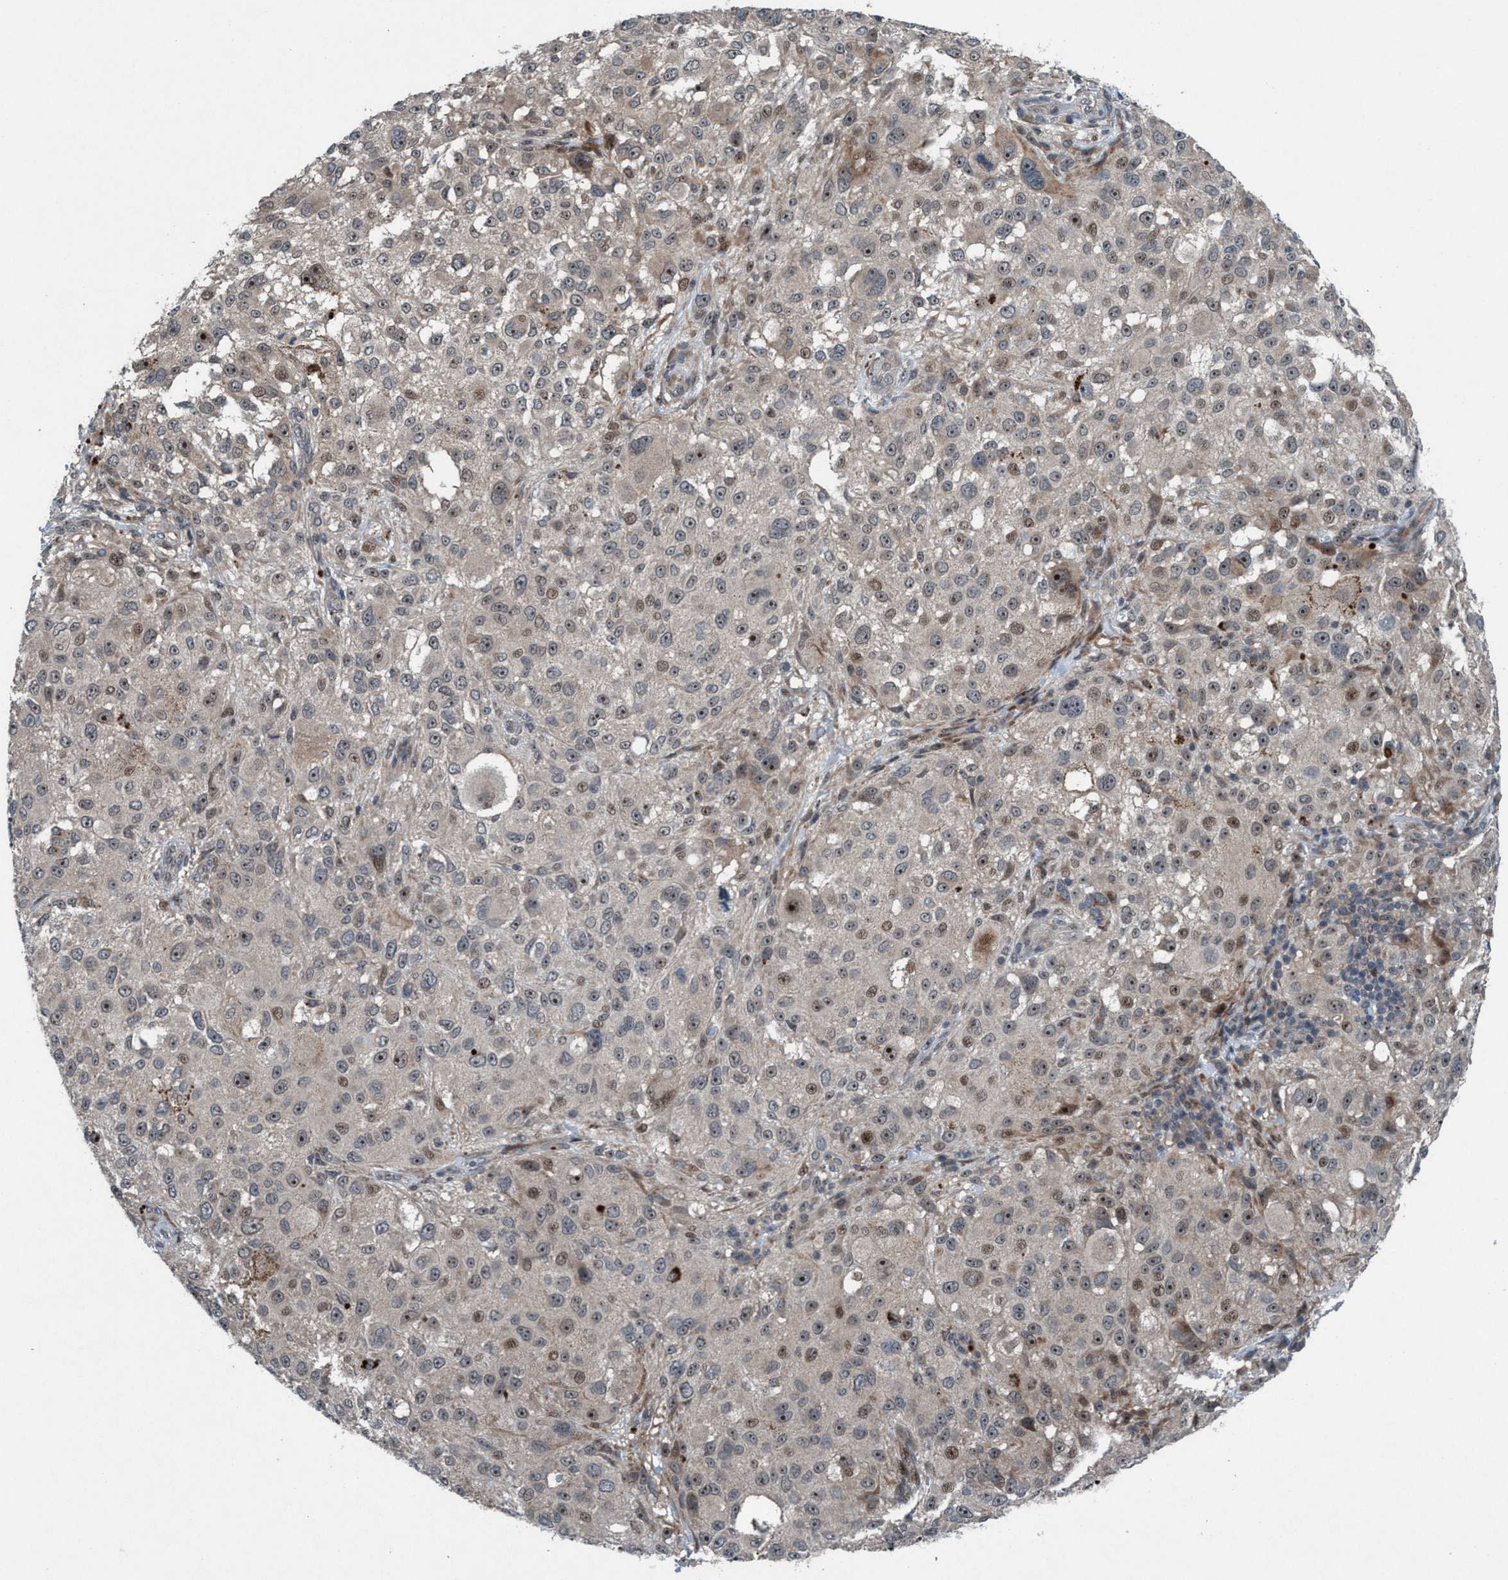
{"staining": {"intensity": "moderate", "quantity": "25%-75%", "location": "nuclear"}, "tissue": "melanoma", "cell_type": "Tumor cells", "image_type": "cancer", "snomed": [{"axis": "morphology", "description": "Necrosis, NOS"}, {"axis": "morphology", "description": "Malignant melanoma, NOS"}, {"axis": "topography", "description": "Skin"}], "caption": "Malignant melanoma tissue displays moderate nuclear expression in about 25%-75% of tumor cells, visualized by immunohistochemistry.", "gene": "NISCH", "patient": {"sex": "female", "age": 87}}